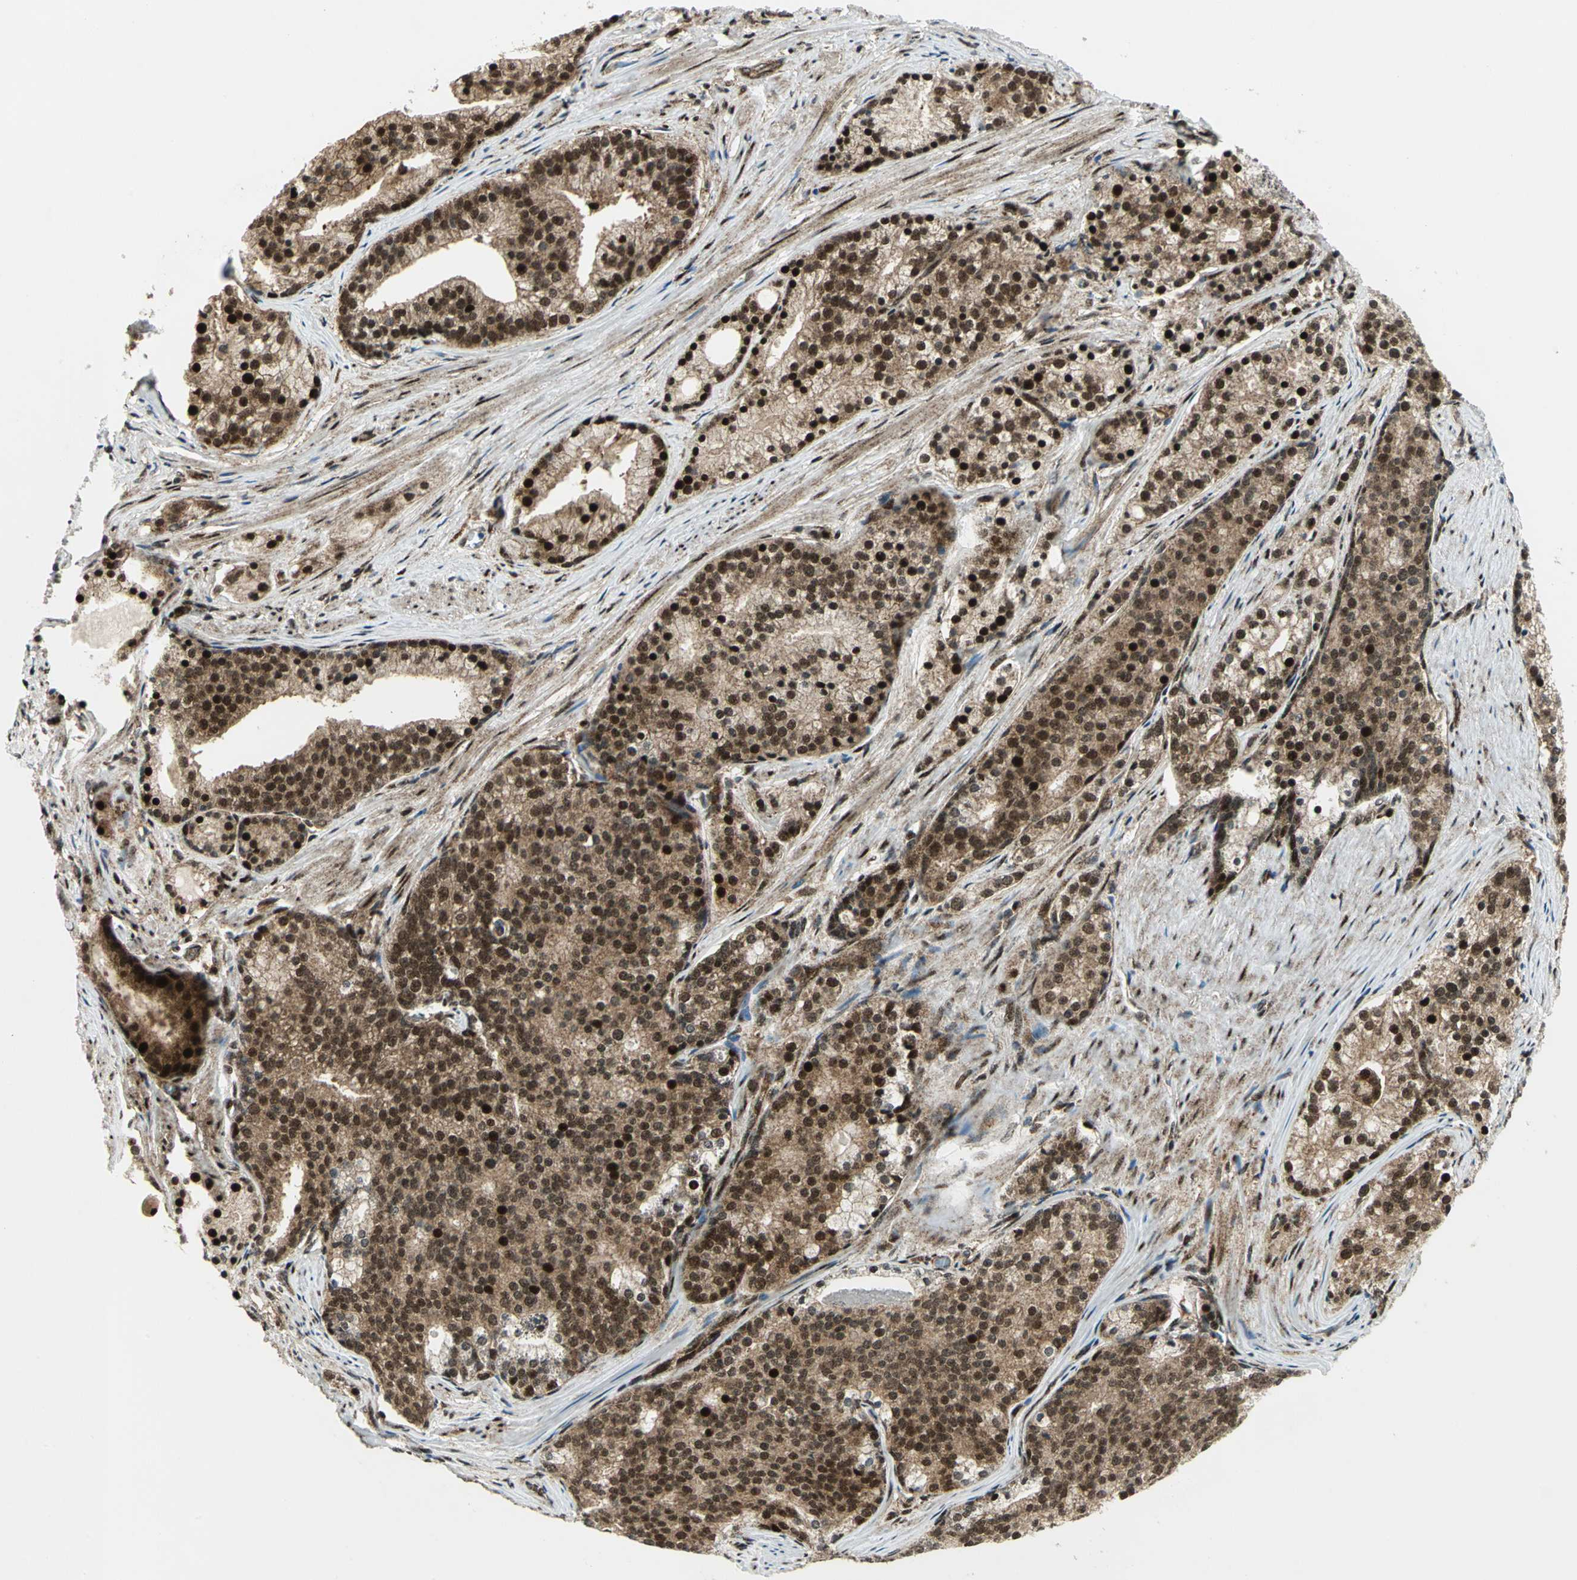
{"staining": {"intensity": "strong", "quantity": ">75%", "location": "cytoplasmic/membranous,nuclear"}, "tissue": "prostate cancer", "cell_type": "Tumor cells", "image_type": "cancer", "snomed": [{"axis": "morphology", "description": "Adenocarcinoma, Low grade"}, {"axis": "topography", "description": "Prostate"}], "caption": "Prostate cancer (low-grade adenocarcinoma) tissue reveals strong cytoplasmic/membranous and nuclear staining in approximately >75% of tumor cells", "gene": "COPS5", "patient": {"sex": "male", "age": 71}}